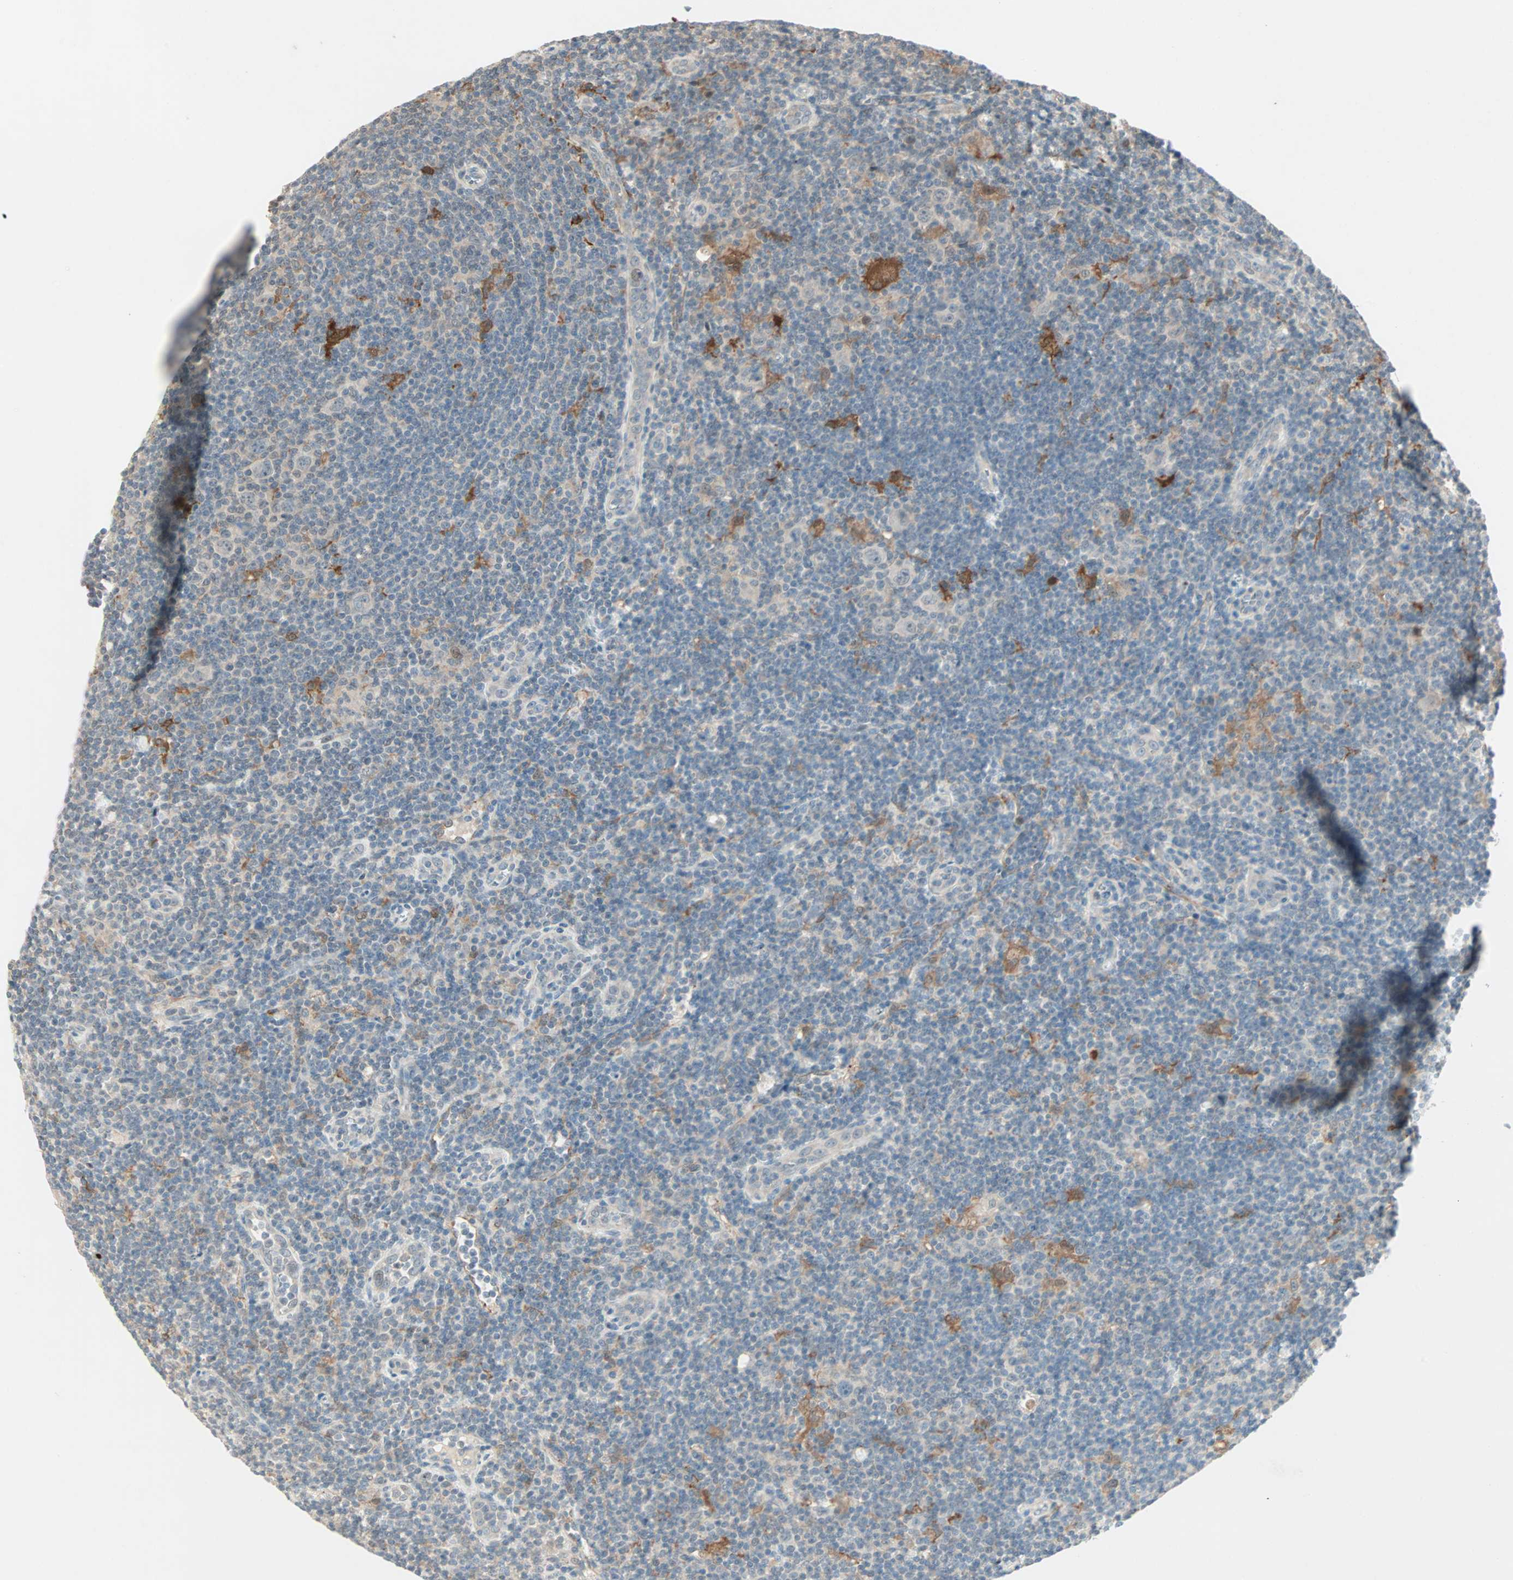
{"staining": {"intensity": "negative", "quantity": "none", "location": "none"}, "tissue": "lymphoma", "cell_type": "Tumor cells", "image_type": "cancer", "snomed": [{"axis": "morphology", "description": "Hodgkin's disease, NOS"}, {"axis": "topography", "description": "Lymph node"}], "caption": "This is a photomicrograph of immunohistochemistry (IHC) staining of Hodgkin's disease, which shows no staining in tumor cells. (DAB IHC, high magnification).", "gene": "RTL6", "patient": {"sex": "female", "age": 57}}